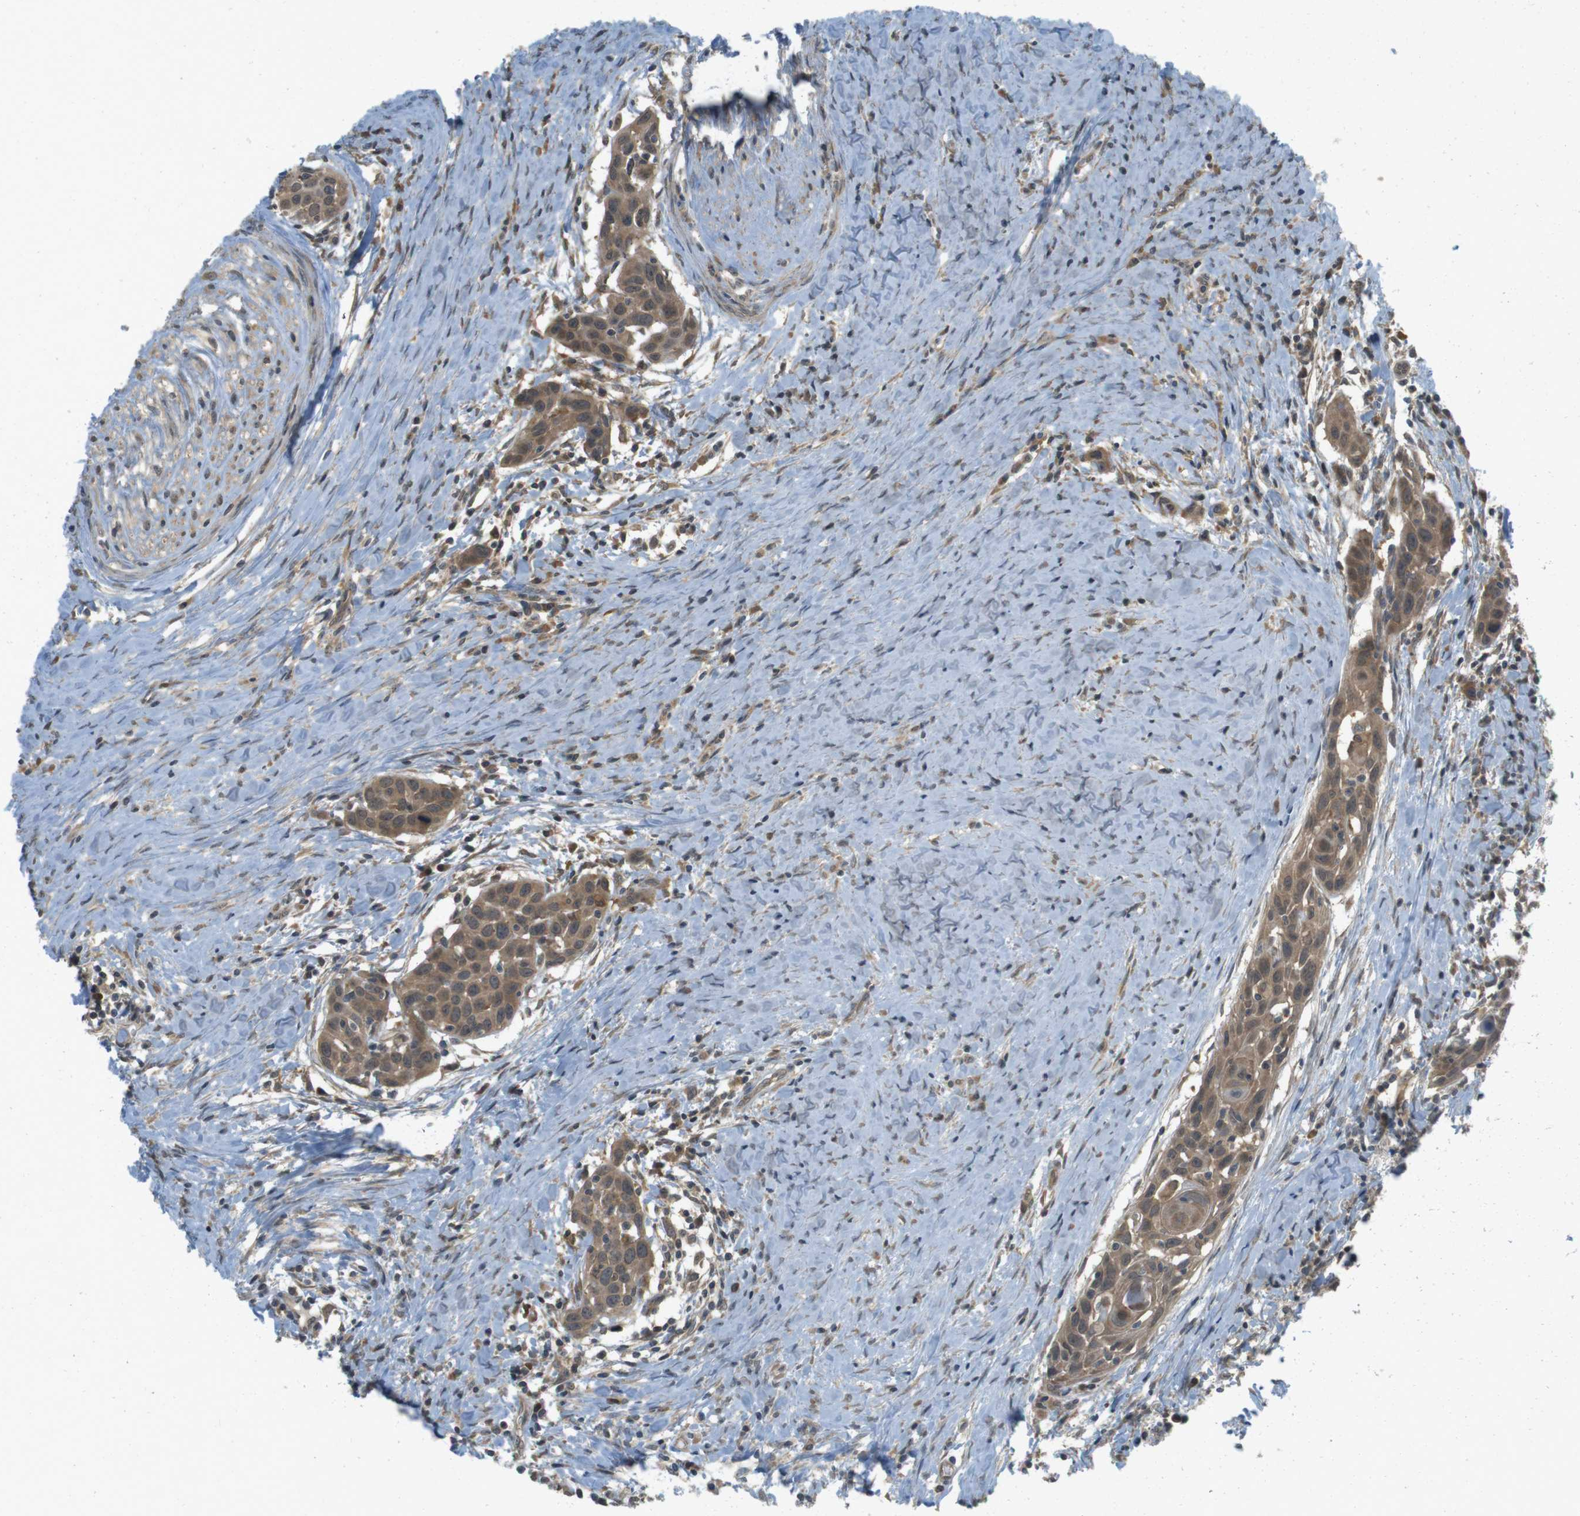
{"staining": {"intensity": "moderate", "quantity": ">75%", "location": "cytoplasmic/membranous"}, "tissue": "head and neck cancer", "cell_type": "Tumor cells", "image_type": "cancer", "snomed": [{"axis": "morphology", "description": "Squamous cell carcinoma, NOS"}, {"axis": "topography", "description": "Oral tissue"}, {"axis": "topography", "description": "Head-Neck"}], "caption": "DAB immunohistochemical staining of human head and neck cancer (squamous cell carcinoma) demonstrates moderate cytoplasmic/membranous protein positivity in about >75% of tumor cells. The staining is performed using DAB (3,3'-diaminobenzidine) brown chromogen to label protein expression. The nuclei are counter-stained blue using hematoxylin.", "gene": "RNF130", "patient": {"sex": "female", "age": 50}}